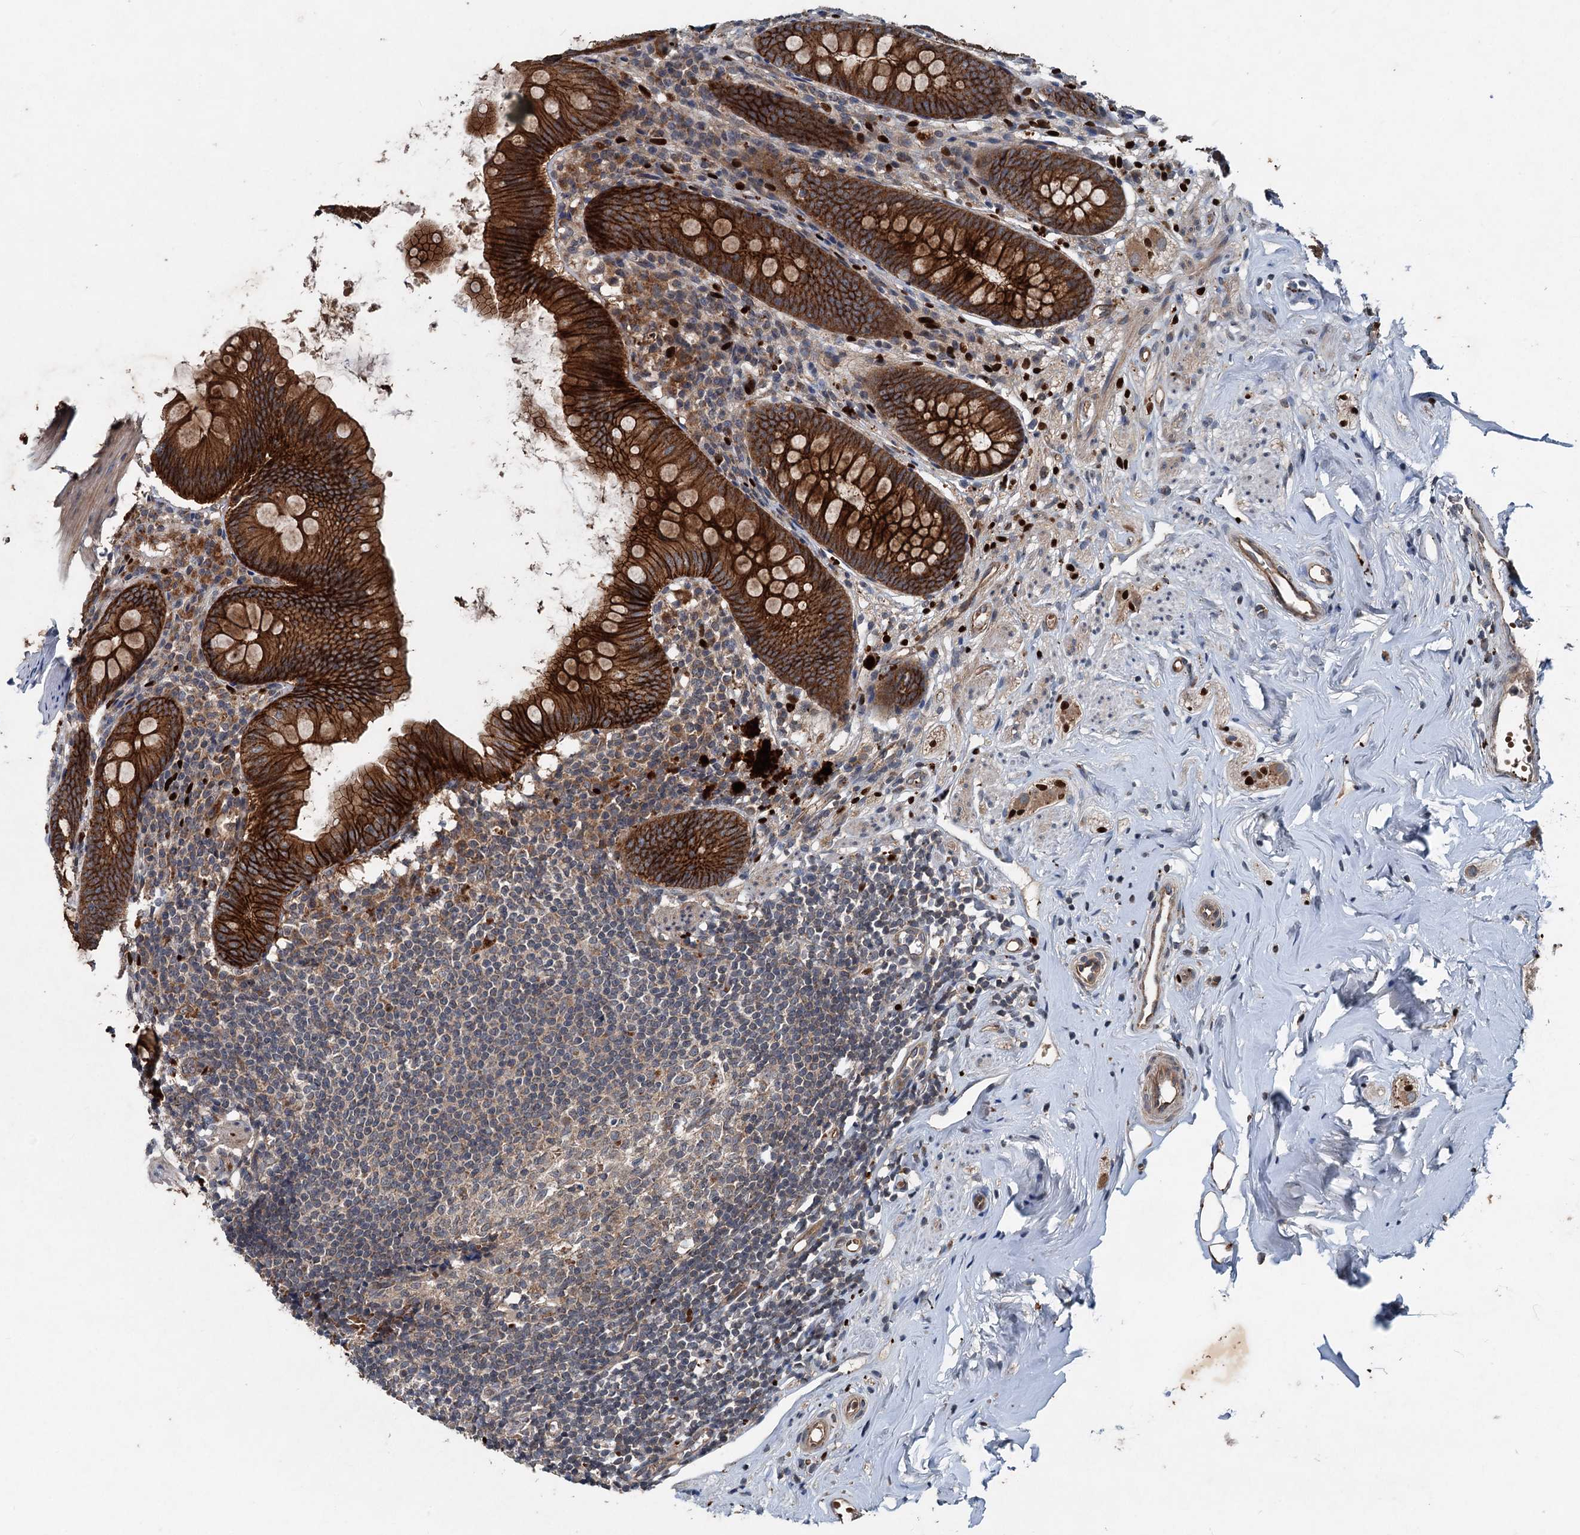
{"staining": {"intensity": "strong", "quantity": ">75%", "location": "cytoplasmic/membranous"}, "tissue": "appendix", "cell_type": "Glandular cells", "image_type": "normal", "snomed": [{"axis": "morphology", "description": "Normal tissue, NOS"}, {"axis": "topography", "description": "Appendix"}], "caption": "A brown stain shows strong cytoplasmic/membranous expression of a protein in glandular cells of unremarkable appendix. Nuclei are stained in blue.", "gene": "N4BP2L2", "patient": {"sex": "female", "age": 51}}